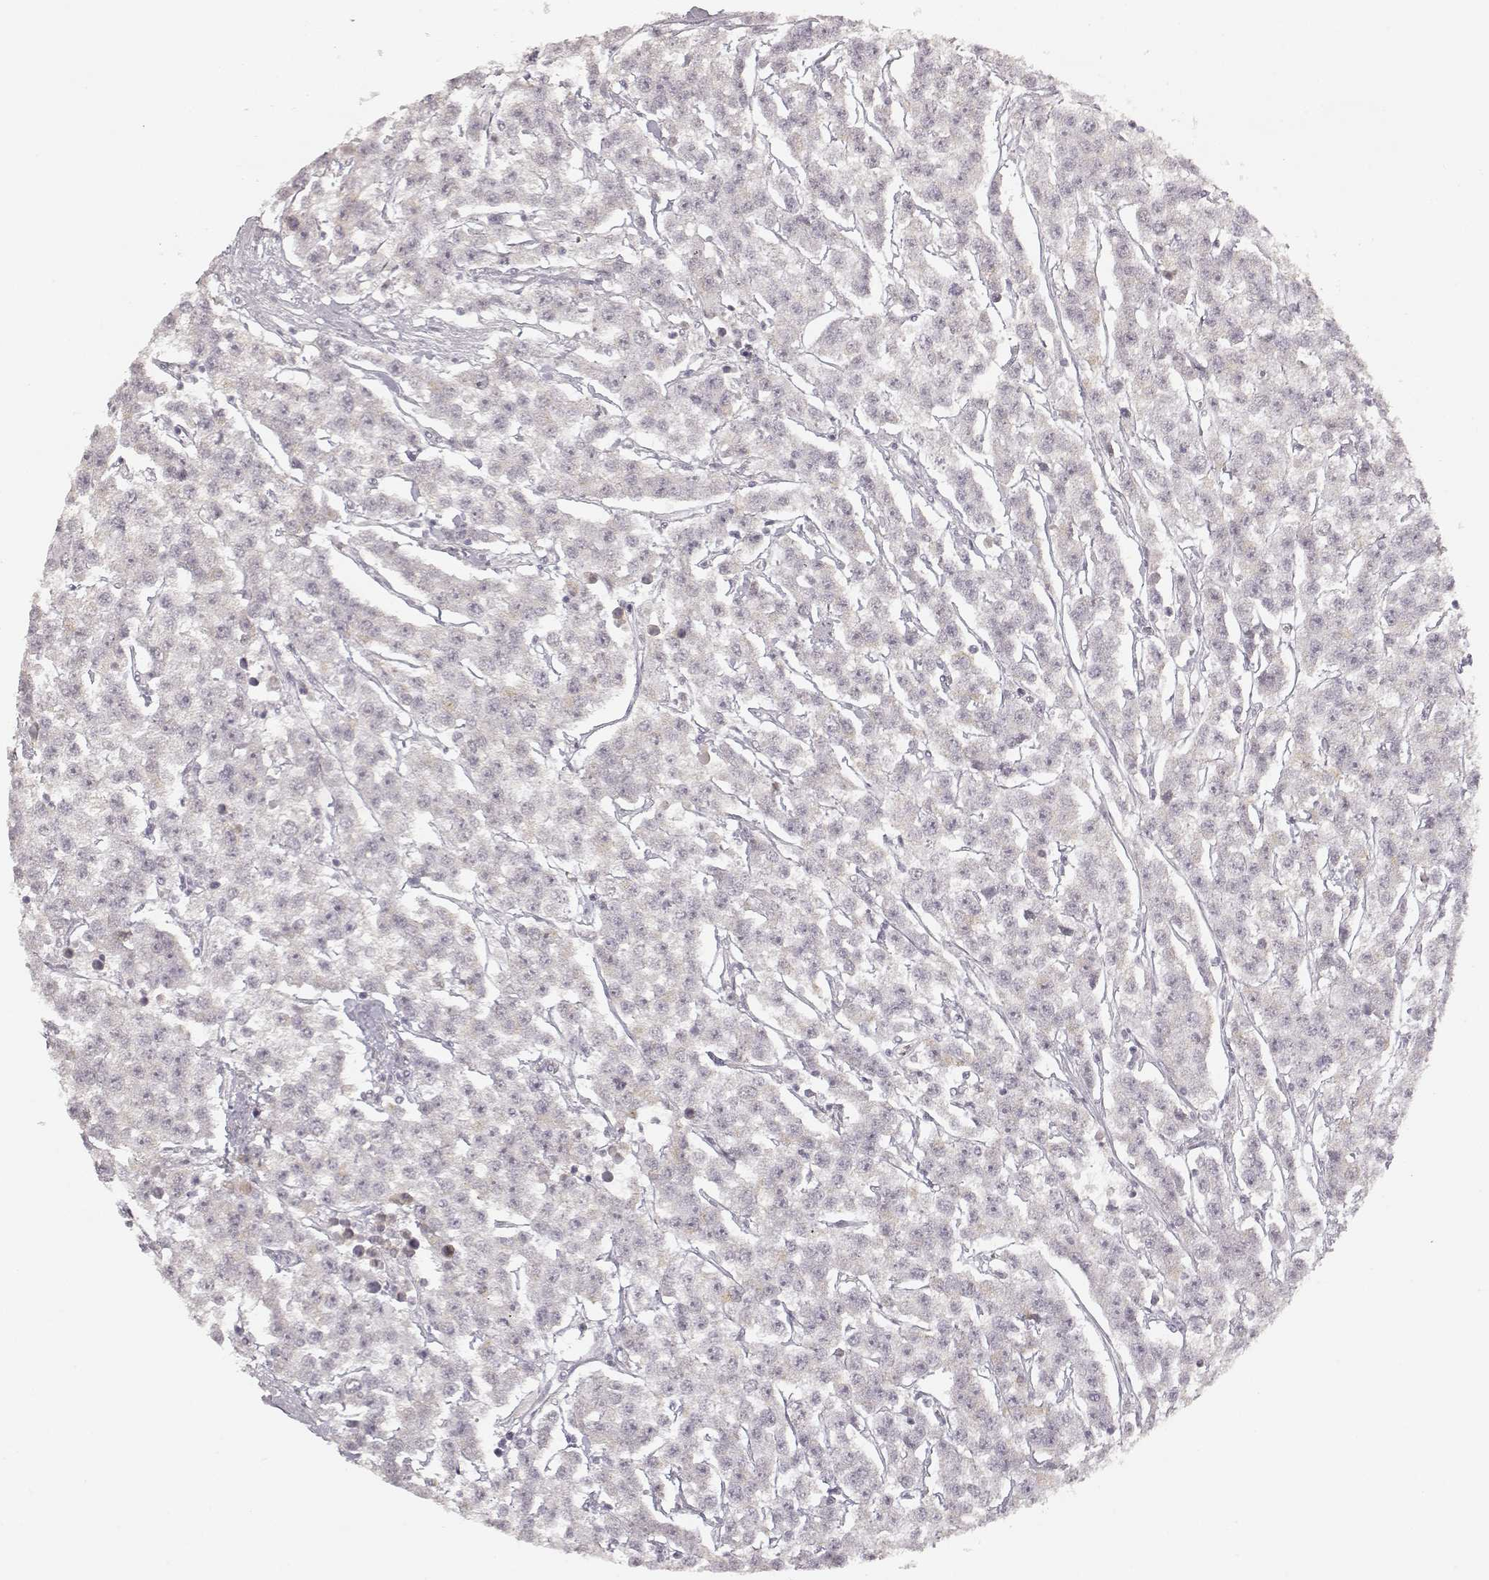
{"staining": {"intensity": "weak", "quantity": "<25%", "location": "cytoplasmic/membranous"}, "tissue": "testis cancer", "cell_type": "Tumor cells", "image_type": "cancer", "snomed": [{"axis": "morphology", "description": "Seminoma, NOS"}, {"axis": "topography", "description": "Testis"}], "caption": "A photomicrograph of testis cancer (seminoma) stained for a protein reveals no brown staining in tumor cells.", "gene": "LAMC2", "patient": {"sex": "male", "age": 59}}